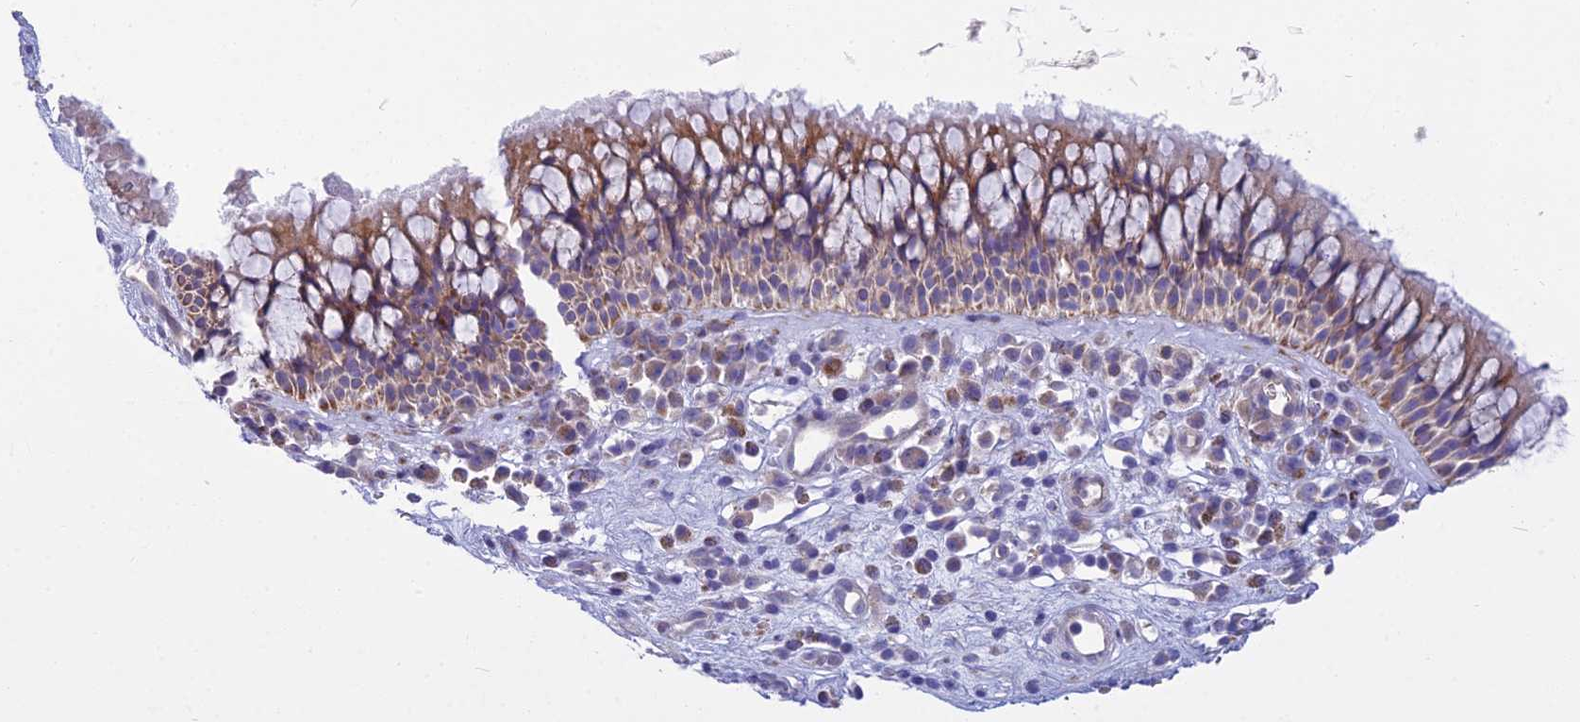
{"staining": {"intensity": "moderate", "quantity": "25%-75%", "location": "cytoplasmic/membranous"}, "tissue": "nasopharynx", "cell_type": "Respiratory epithelial cells", "image_type": "normal", "snomed": [{"axis": "morphology", "description": "Normal tissue, NOS"}, {"axis": "morphology", "description": "Inflammation, NOS"}, {"axis": "morphology", "description": "Malignant melanoma, Metastatic site"}, {"axis": "topography", "description": "Nasopharynx"}], "caption": "Protein staining shows moderate cytoplasmic/membranous positivity in about 25%-75% of respiratory epithelial cells in unremarkable nasopharynx.", "gene": "PCDHB14", "patient": {"sex": "male", "age": 70}}